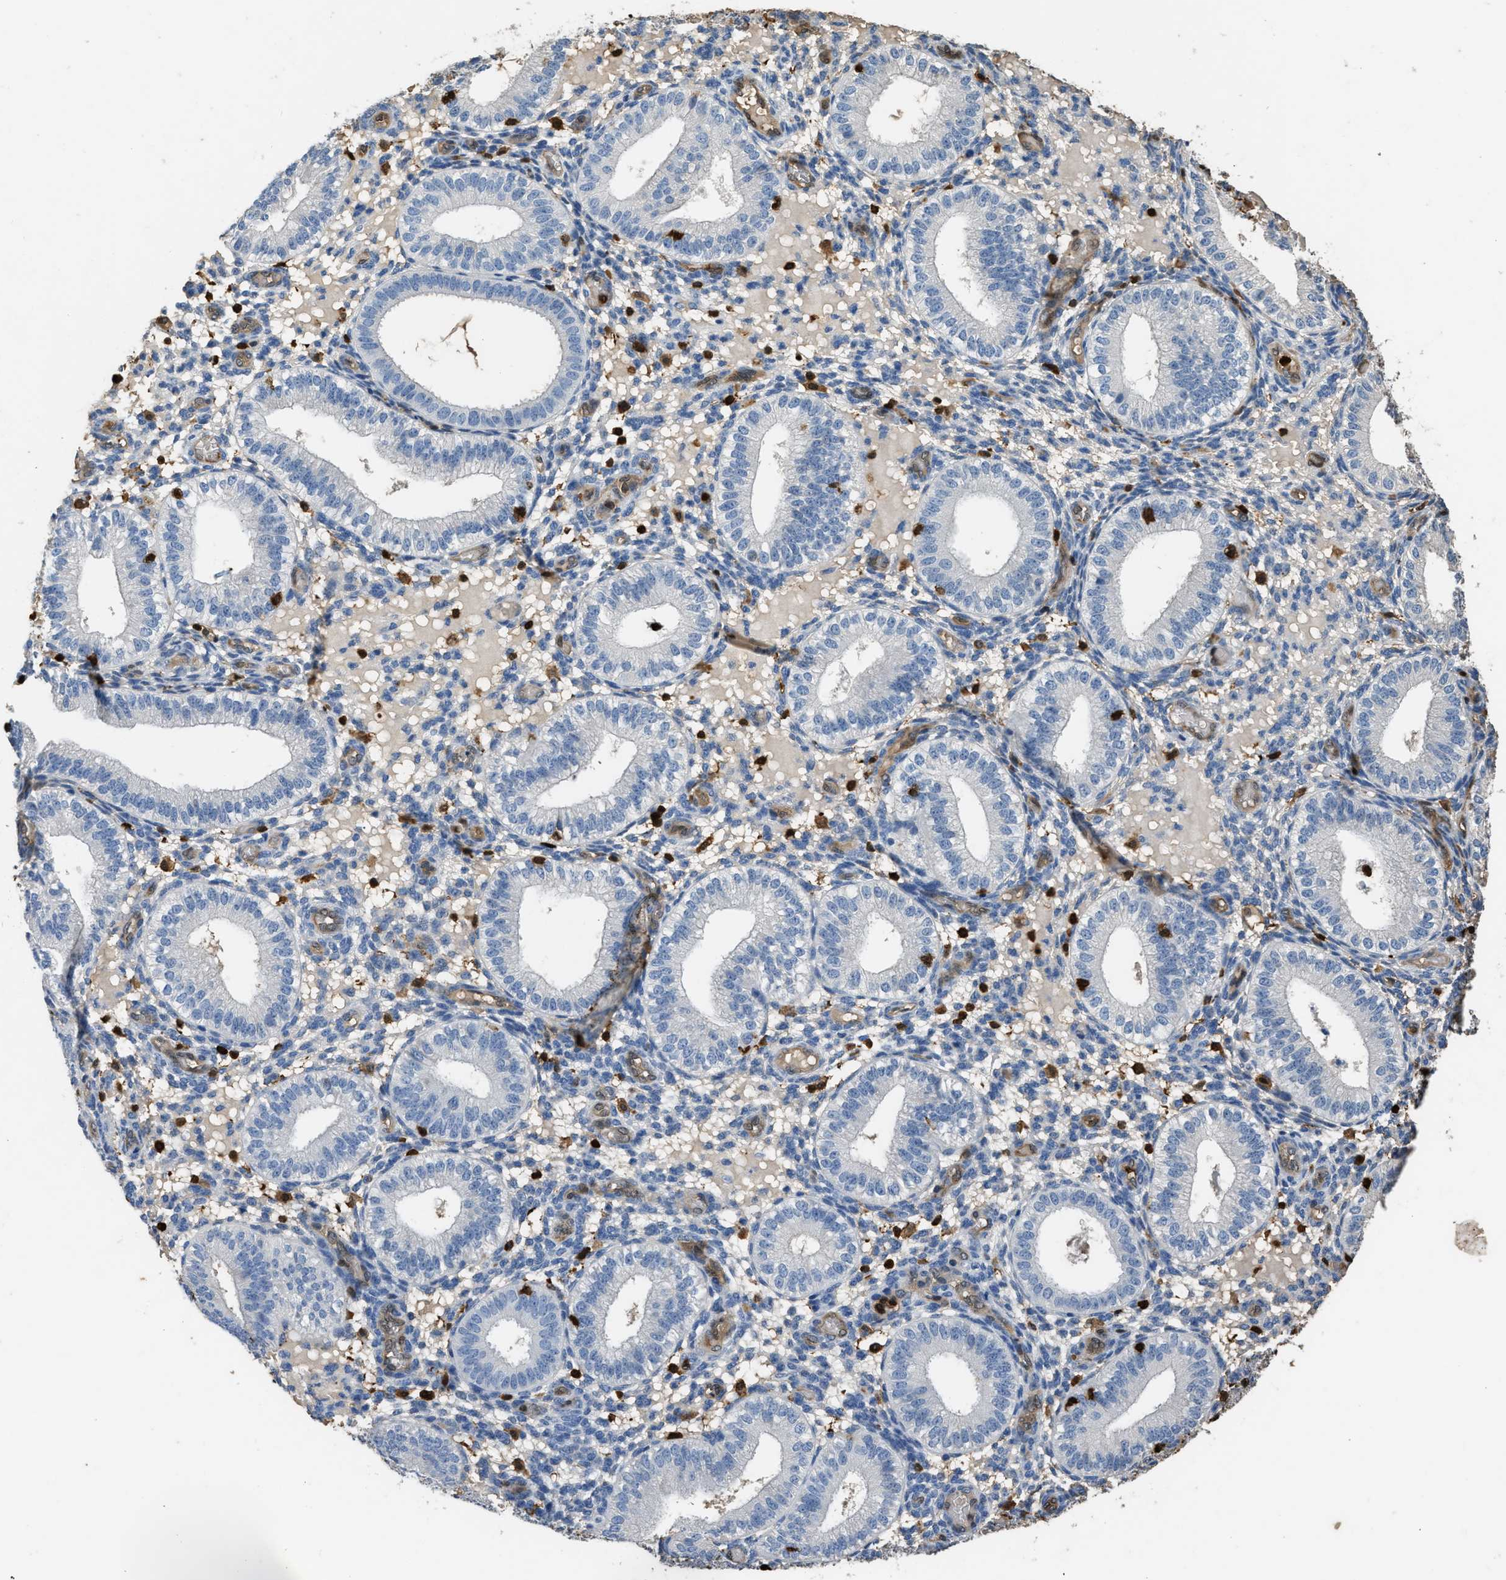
{"staining": {"intensity": "negative", "quantity": "none", "location": "none"}, "tissue": "endometrium", "cell_type": "Cells in endometrial stroma", "image_type": "normal", "snomed": [{"axis": "morphology", "description": "Normal tissue, NOS"}, {"axis": "topography", "description": "Endometrium"}], "caption": "Immunohistochemical staining of normal human endometrium displays no significant positivity in cells in endometrial stroma. (Stains: DAB immunohistochemistry (IHC) with hematoxylin counter stain, Microscopy: brightfield microscopy at high magnification).", "gene": "ARHGDIB", "patient": {"sex": "female", "age": 39}}